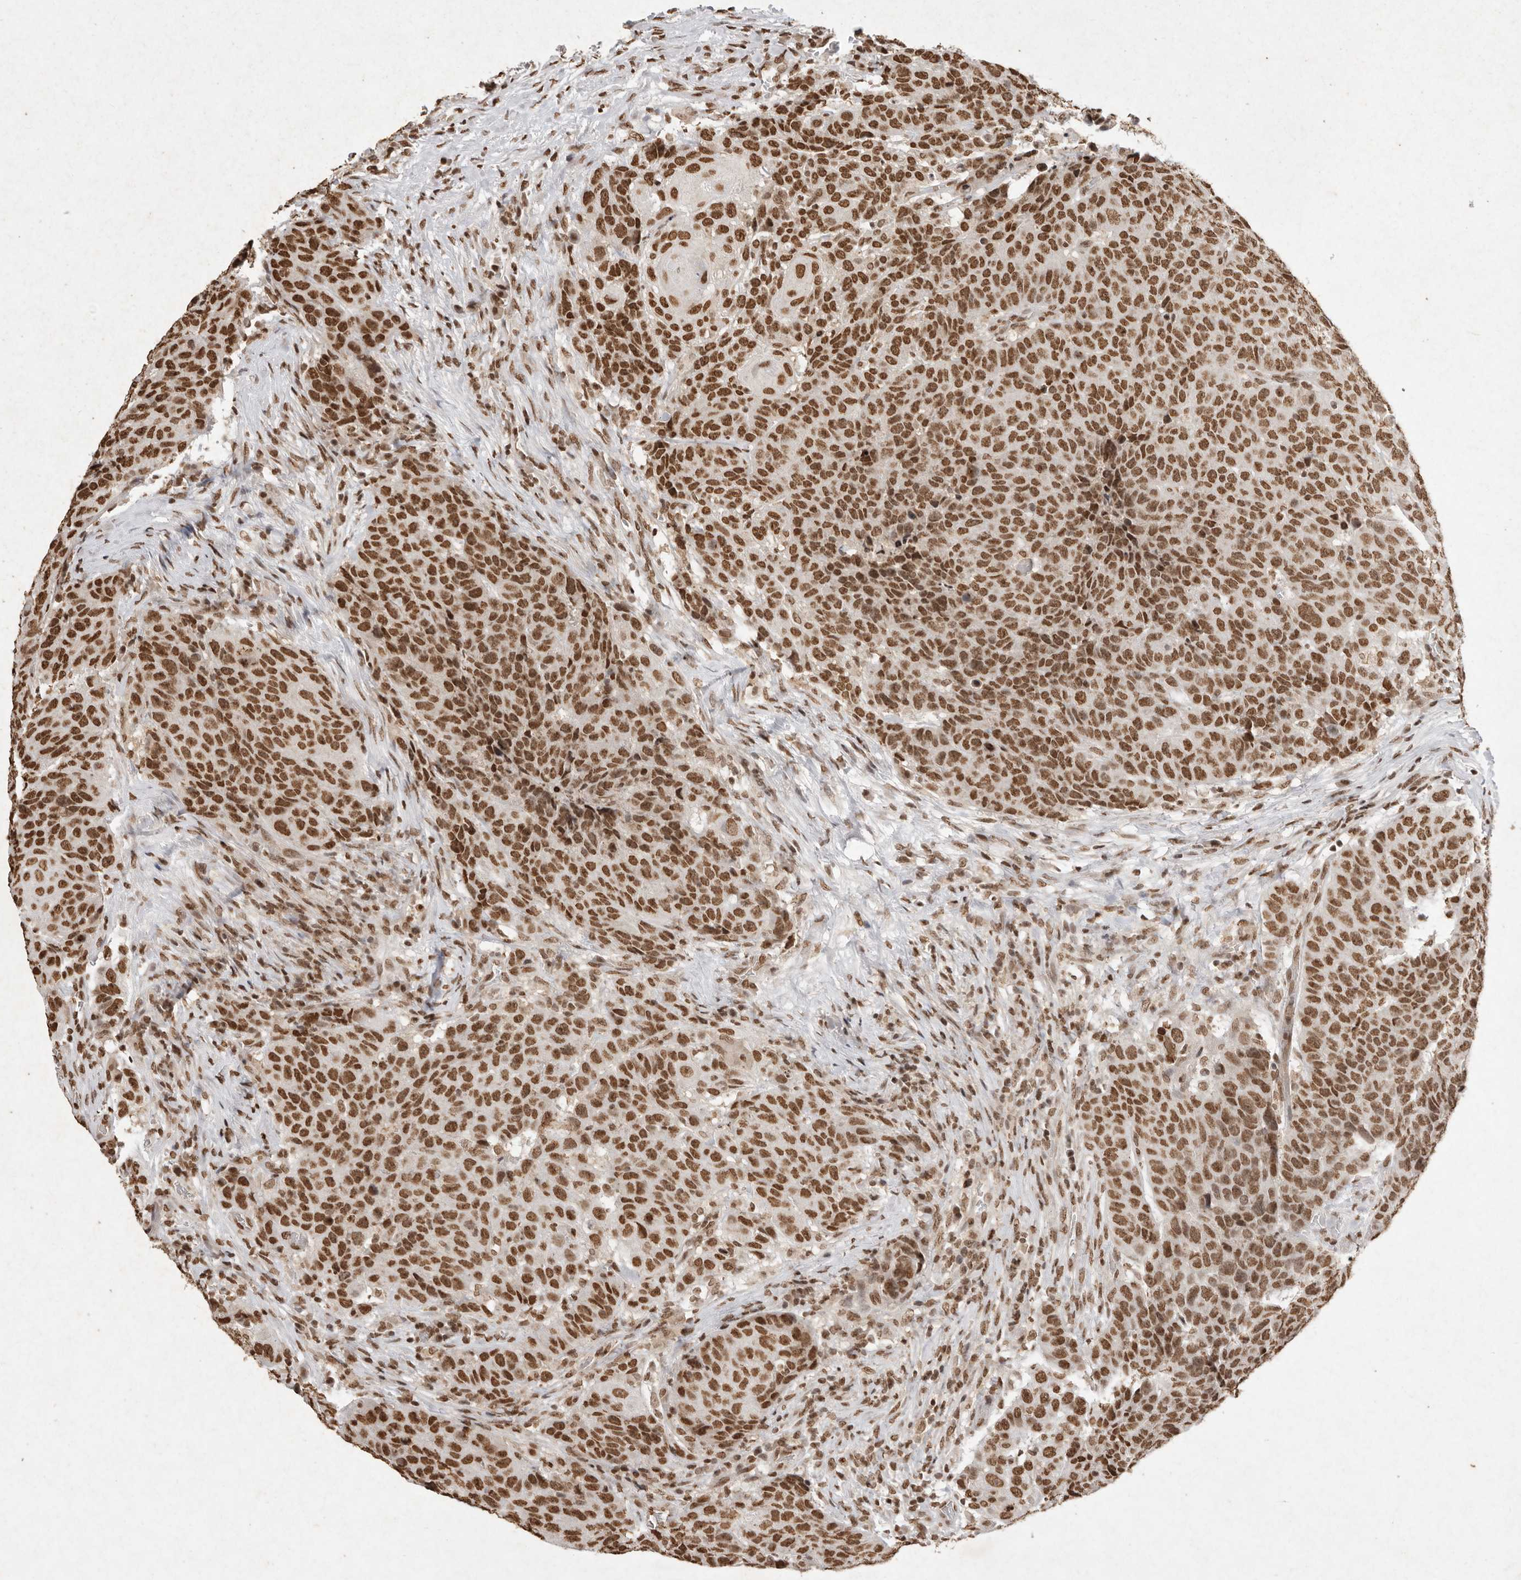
{"staining": {"intensity": "strong", "quantity": ">75%", "location": "nuclear"}, "tissue": "head and neck cancer", "cell_type": "Tumor cells", "image_type": "cancer", "snomed": [{"axis": "morphology", "description": "Squamous cell carcinoma, NOS"}, {"axis": "topography", "description": "Head-Neck"}], "caption": "A brown stain shows strong nuclear expression of a protein in head and neck squamous cell carcinoma tumor cells.", "gene": "NKX3-2", "patient": {"sex": "male", "age": 66}}